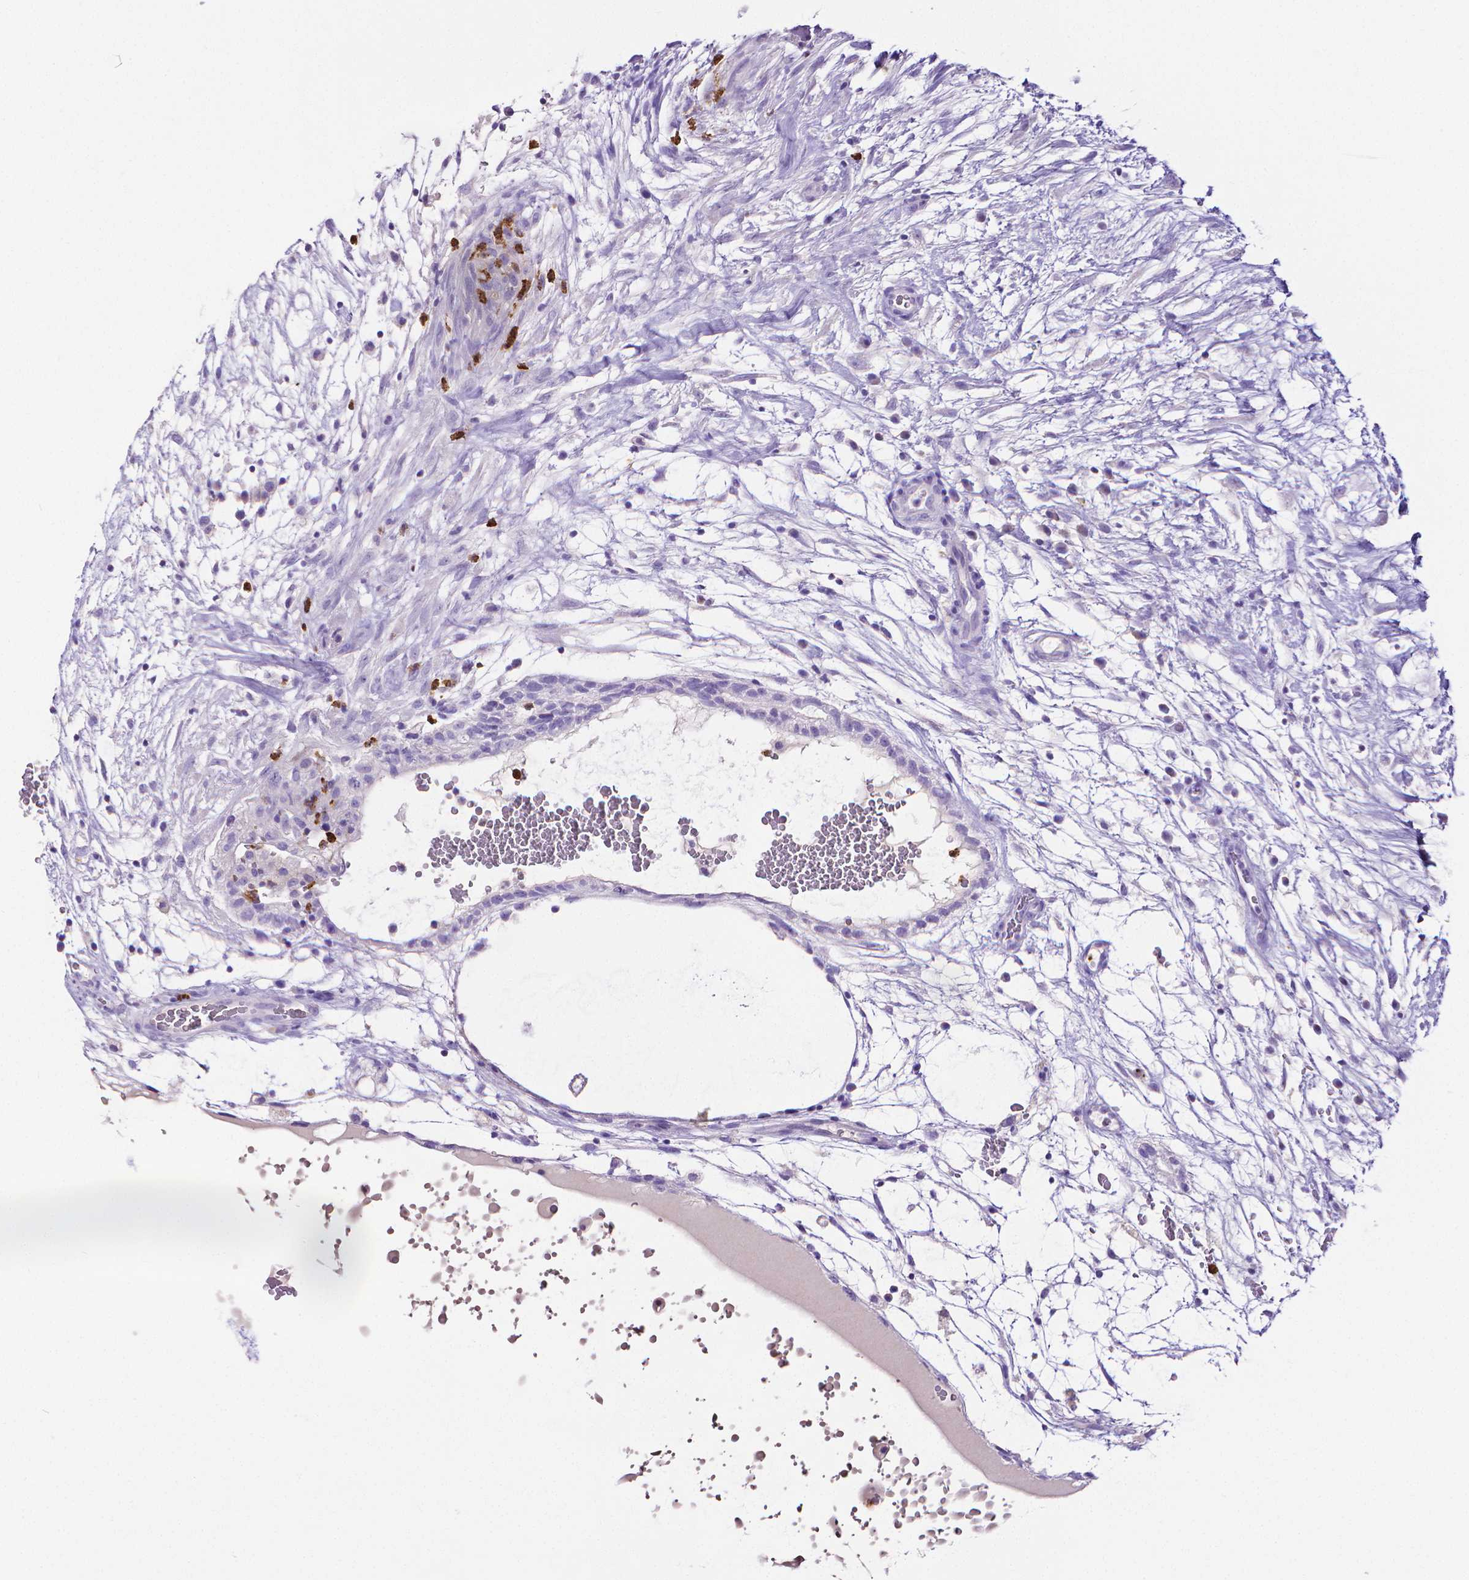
{"staining": {"intensity": "negative", "quantity": "none", "location": "none"}, "tissue": "testis cancer", "cell_type": "Tumor cells", "image_type": "cancer", "snomed": [{"axis": "morphology", "description": "Normal tissue, NOS"}, {"axis": "morphology", "description": "Carcinoma, Embryonal, NOS"}, {"axis": "topography", "description": "Testis"}], "caption": "DAB immunohistochemical staining of human testis embryonal carcinoma reveals no significant staining in tumor cells.", "gene": "MMP9", "patient": {"sex": "male", "age": 32}}